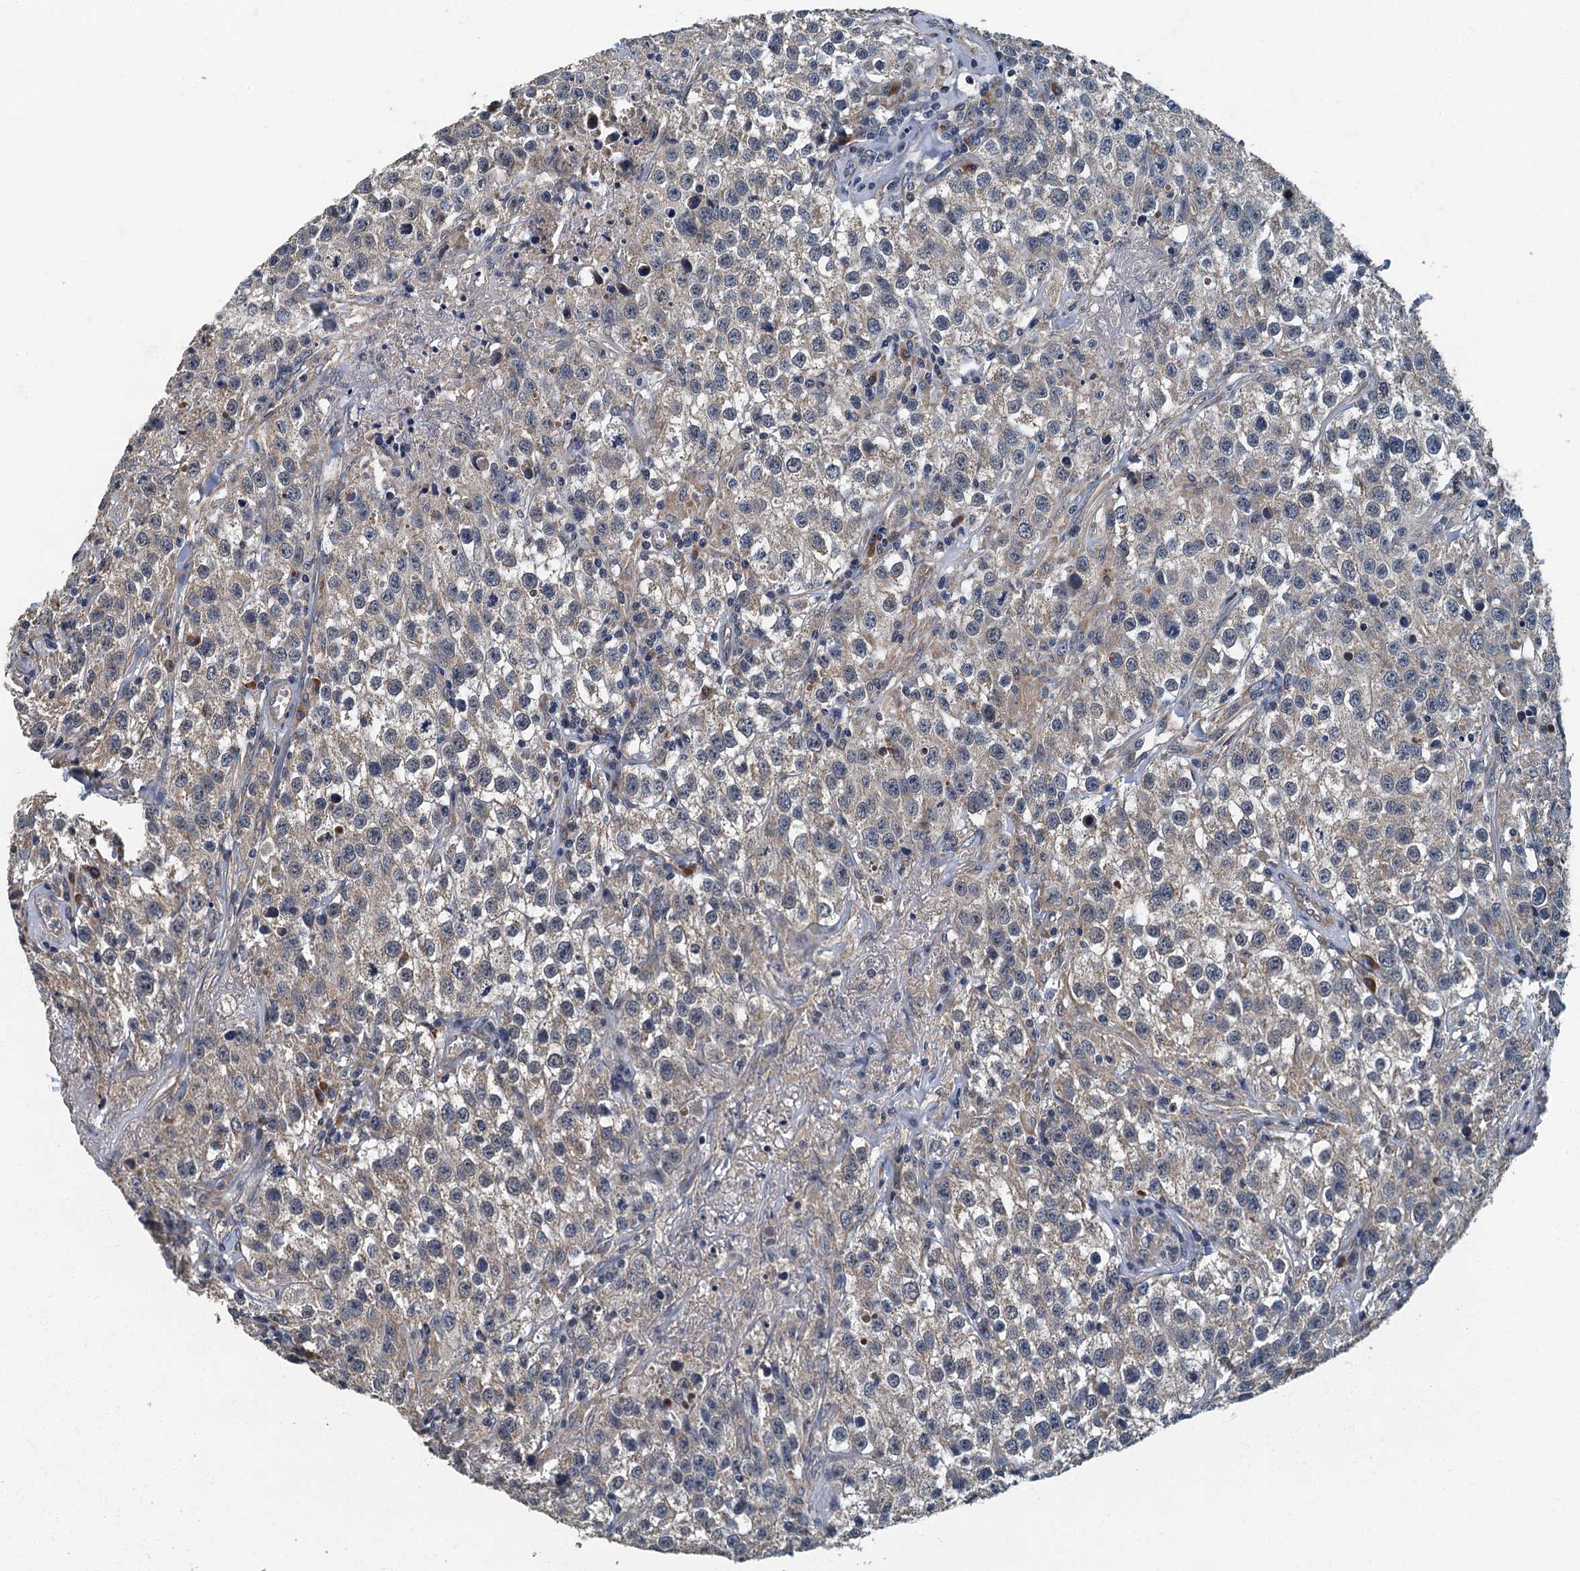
{"staining": {"intensity": "negative", "quantity": "none", "location": "none"}, "tissue": "testis cancer", "cell_type": "Tumor cells", "image_type": "cancer", "snomed": [{"axis": "morphology", "description": "Seminoma, NOS"}, {"axis": "morphology", "description": "Carcinoma, Embryonal, NOS"}, {"axis": "topography", "description": "Testis"}], "caption": "Testis cancer was stained to show a protein in brown. There is no significant positivity in tumor cells.", "gene": "DDX49", "patient": {"sex": "male", "age": 43}}